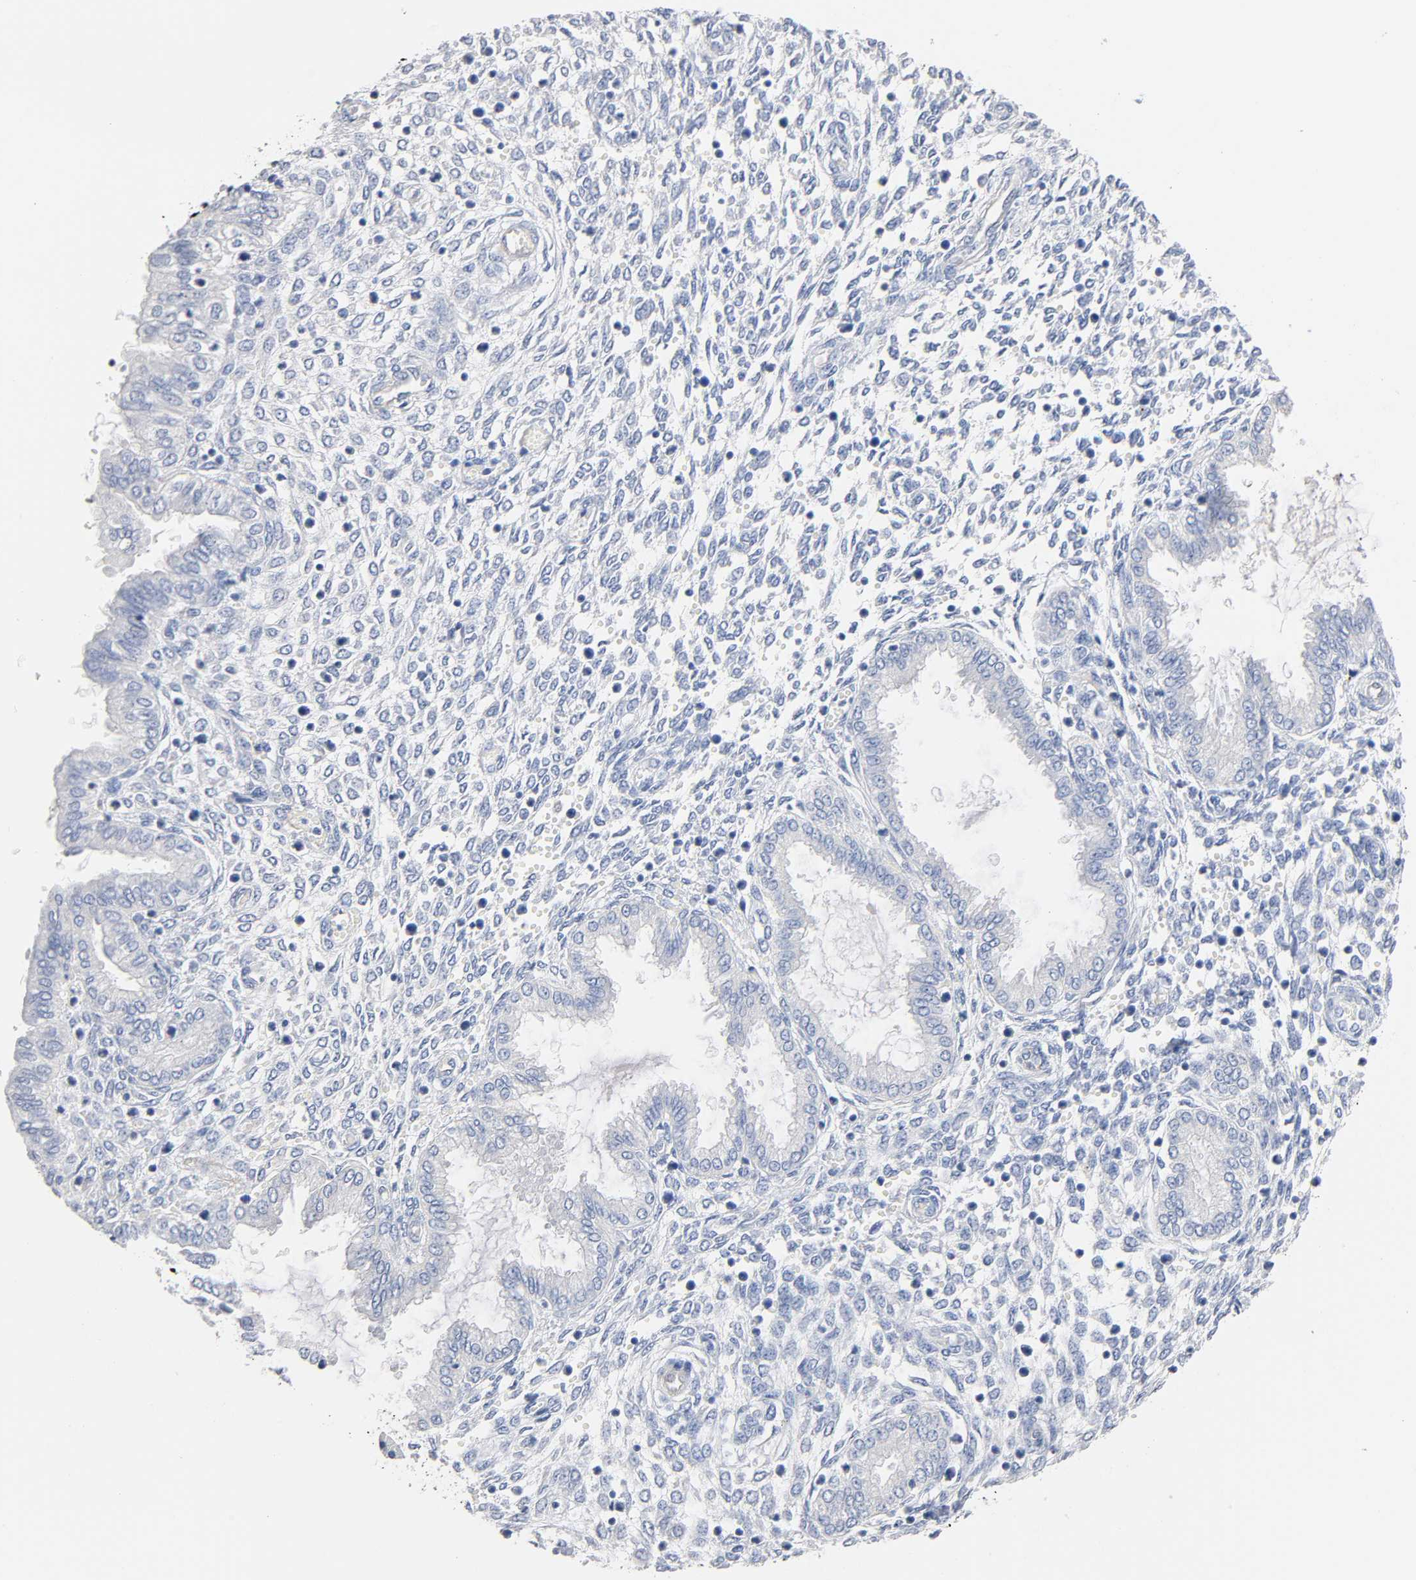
{"staining": {"intensity": "negative", "quantity": "none", "location": "none"}, "tissue": "endometrium", "cell_type": "Cells in endometrial stroma", "image_type": "normal", "snomed": [{"axis": "morphology", "description": "Normal tissue, NOS"}, {"axis": "topography", "description": "Endometrium"}], "caption": "This is a micrograph of immunohistochemistry staining of unremarkable endometrium, which shows no staining in cells in endometrial stroma.", "gene": "MALT1", "patient": {"sex": "female", "age": 33}}